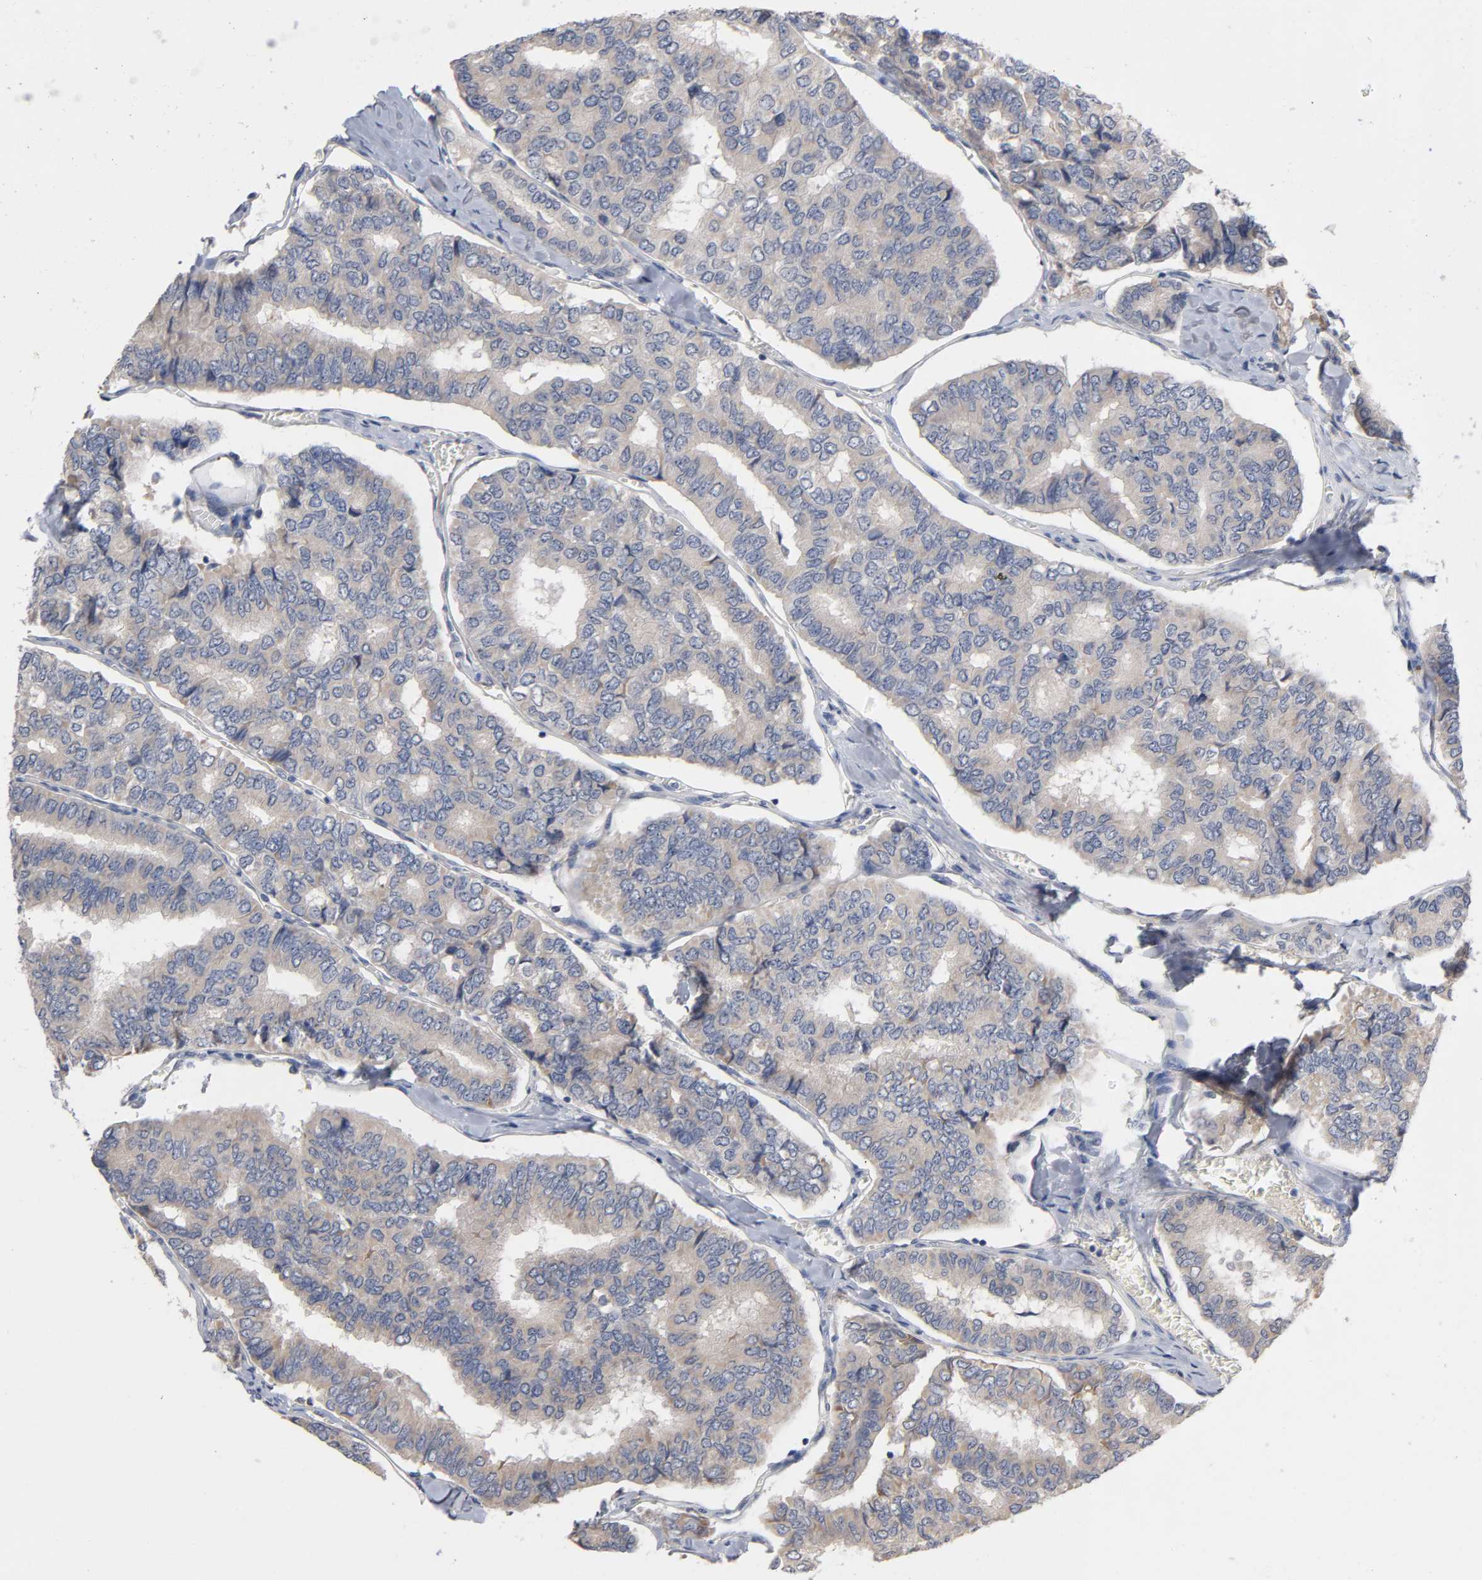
{"staining": {"intensity": "weak", "quantity": ">75%", "location": "cytoplasmic/membranous"}, "tissue": "thyroid cancer", "cell_type": "Tumor cells", "image_type": "cancer", "snomed": [{"axis": "morphology", "description": "Papillary adenocarcinoma, NOS"}, {"axis": "topography", "description": "Thyroid gland"}], "caption": "Human thyroid cancer (papillary adenocarcinoma) stained with a brown dye shows weak cytoplasmic/membranous positive expression in approximately >75% of tumor cells.", "gene": "CCDC134", "patient": {"sex": "female", "age": 35}}